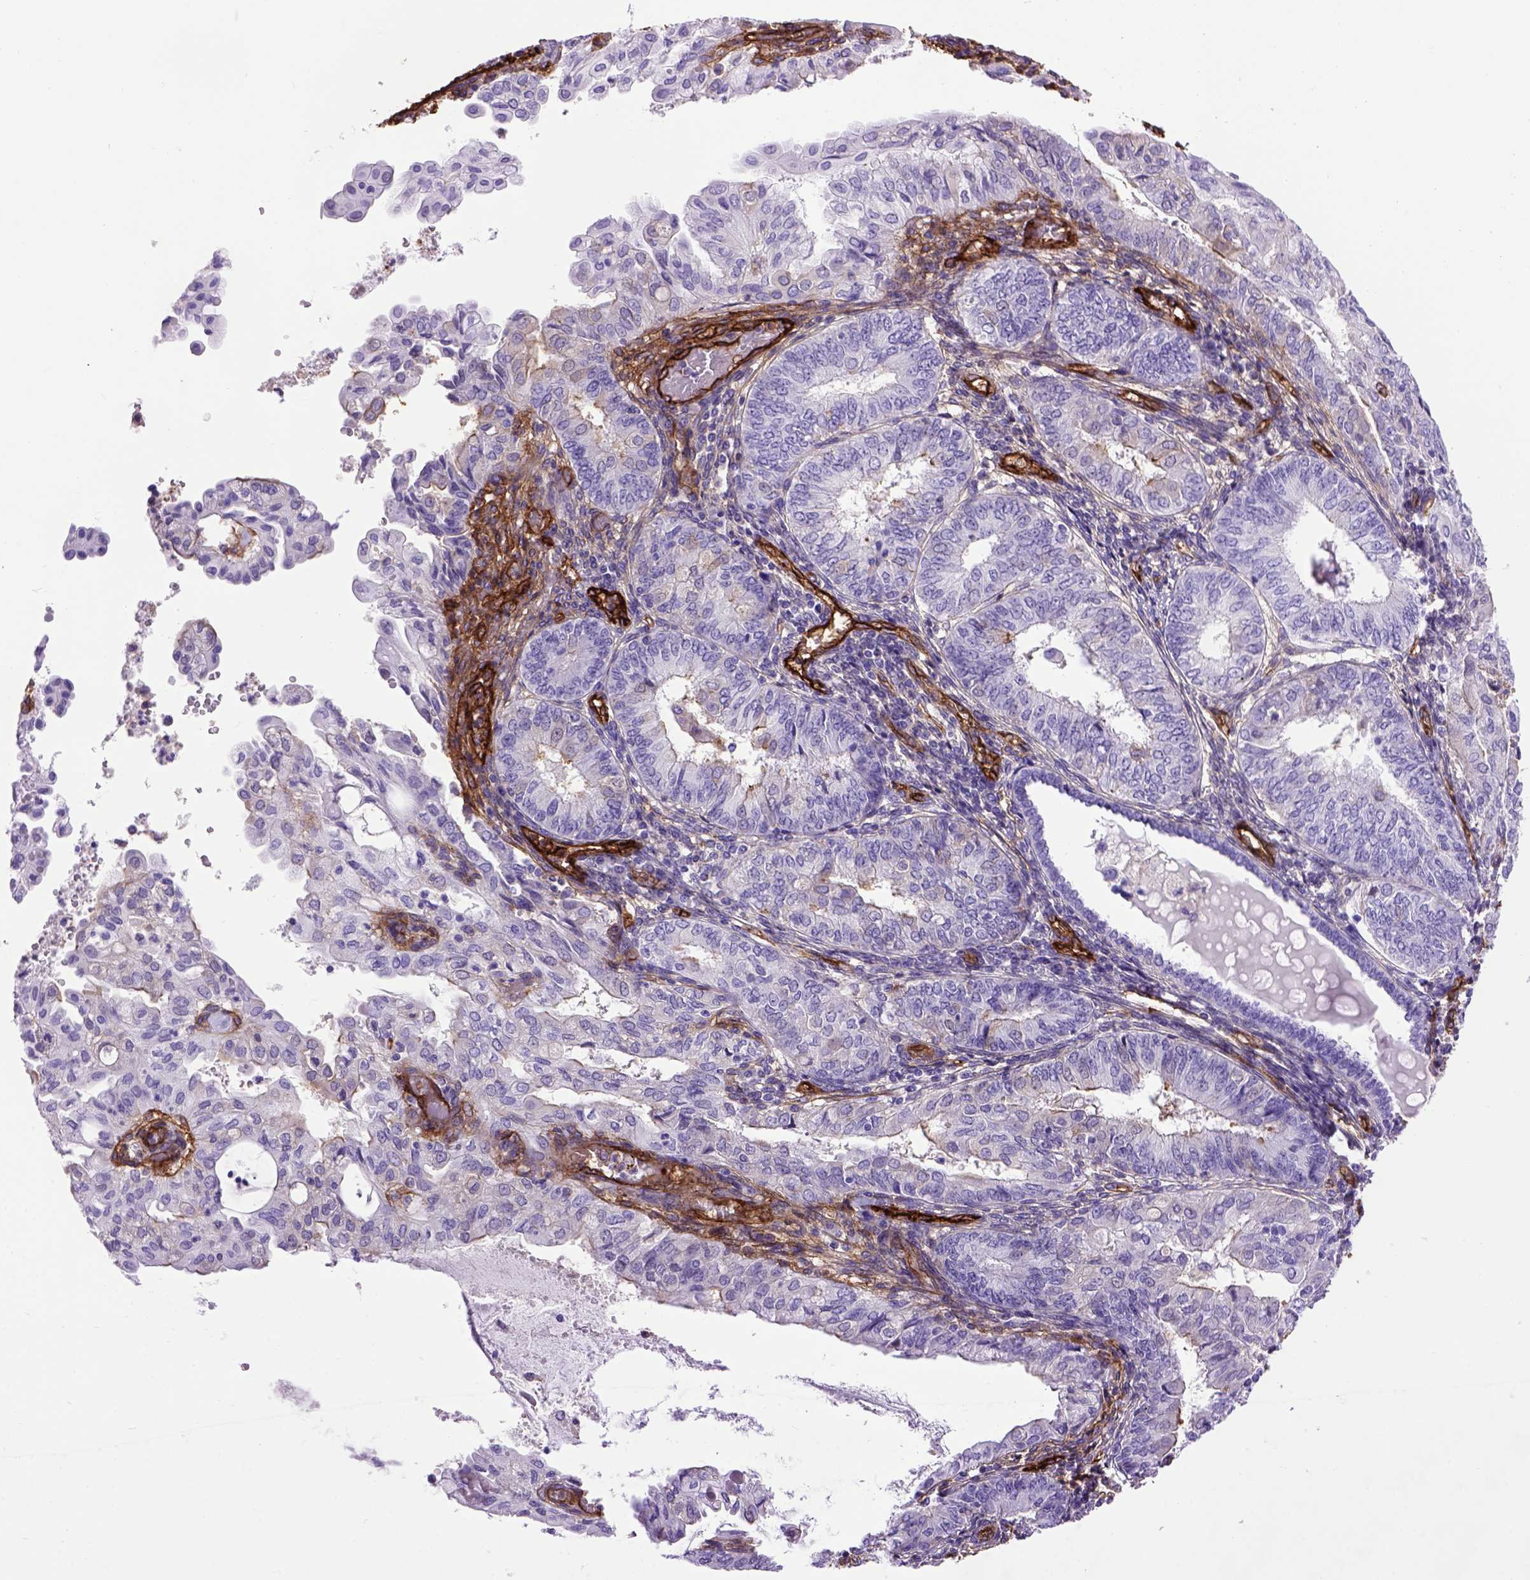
{"staining": {"intensity": "negative", "quantity": "none", "location": "none"}, "tissue": "endometrial cancer", "cell_type": "Tumor cells", "image_type": "cancer", "snomed": [{"axis": "morphology", "description": "Adenocarcinoma, NOS"}, {"axis": "topography", "description": "Endometrium"}], "caption": "There is no significant staining in tumor cells of adenocarcinoma (endometrial).", "gene": "ENG", "patient": {"sex": "female", "age": 68}}